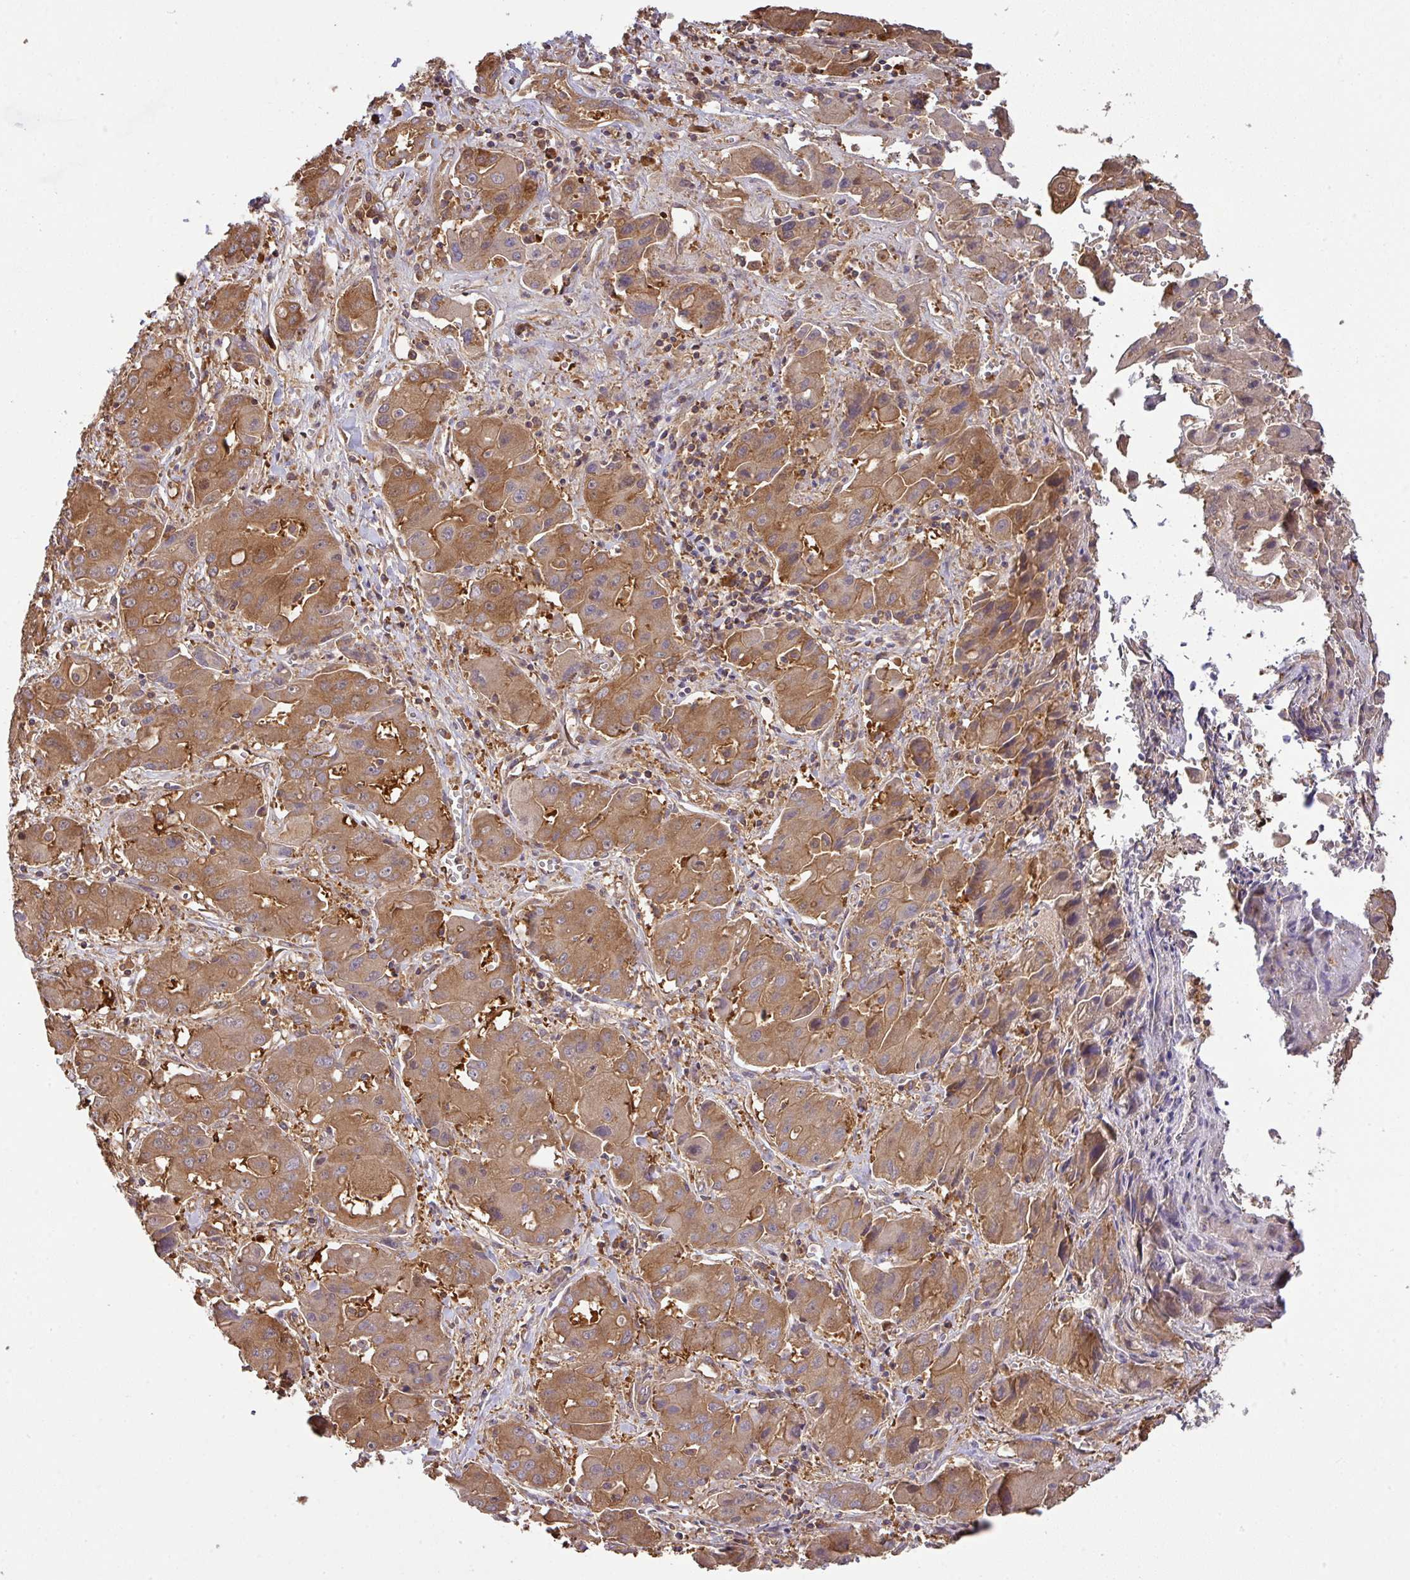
{"staining": {"intensity": "moderate", "quantity": ">75%", "location": "cytoplasmic/membranous"}, "tissue": "liver cancer", "cell_type": "Tumor cells", "image_type": "cancer", "snomed": [{"axis": "morphology", "description": "Cholangiocarcinoma"}, {"axis": "topography", "description": "Liver"}], "caption": "Protein analysis of liver cholangiocarcinoma tissue demonstrates moderate cytoplasmic/membranous positivity in about >75% of tumor cells. The staining is performed using DAB brown chromogen to label protein expression. The nuclei are counter-stained blue using hematoxylin.", "gene": "GSPT1", "patient": {"sex": "male", "age": 67}}